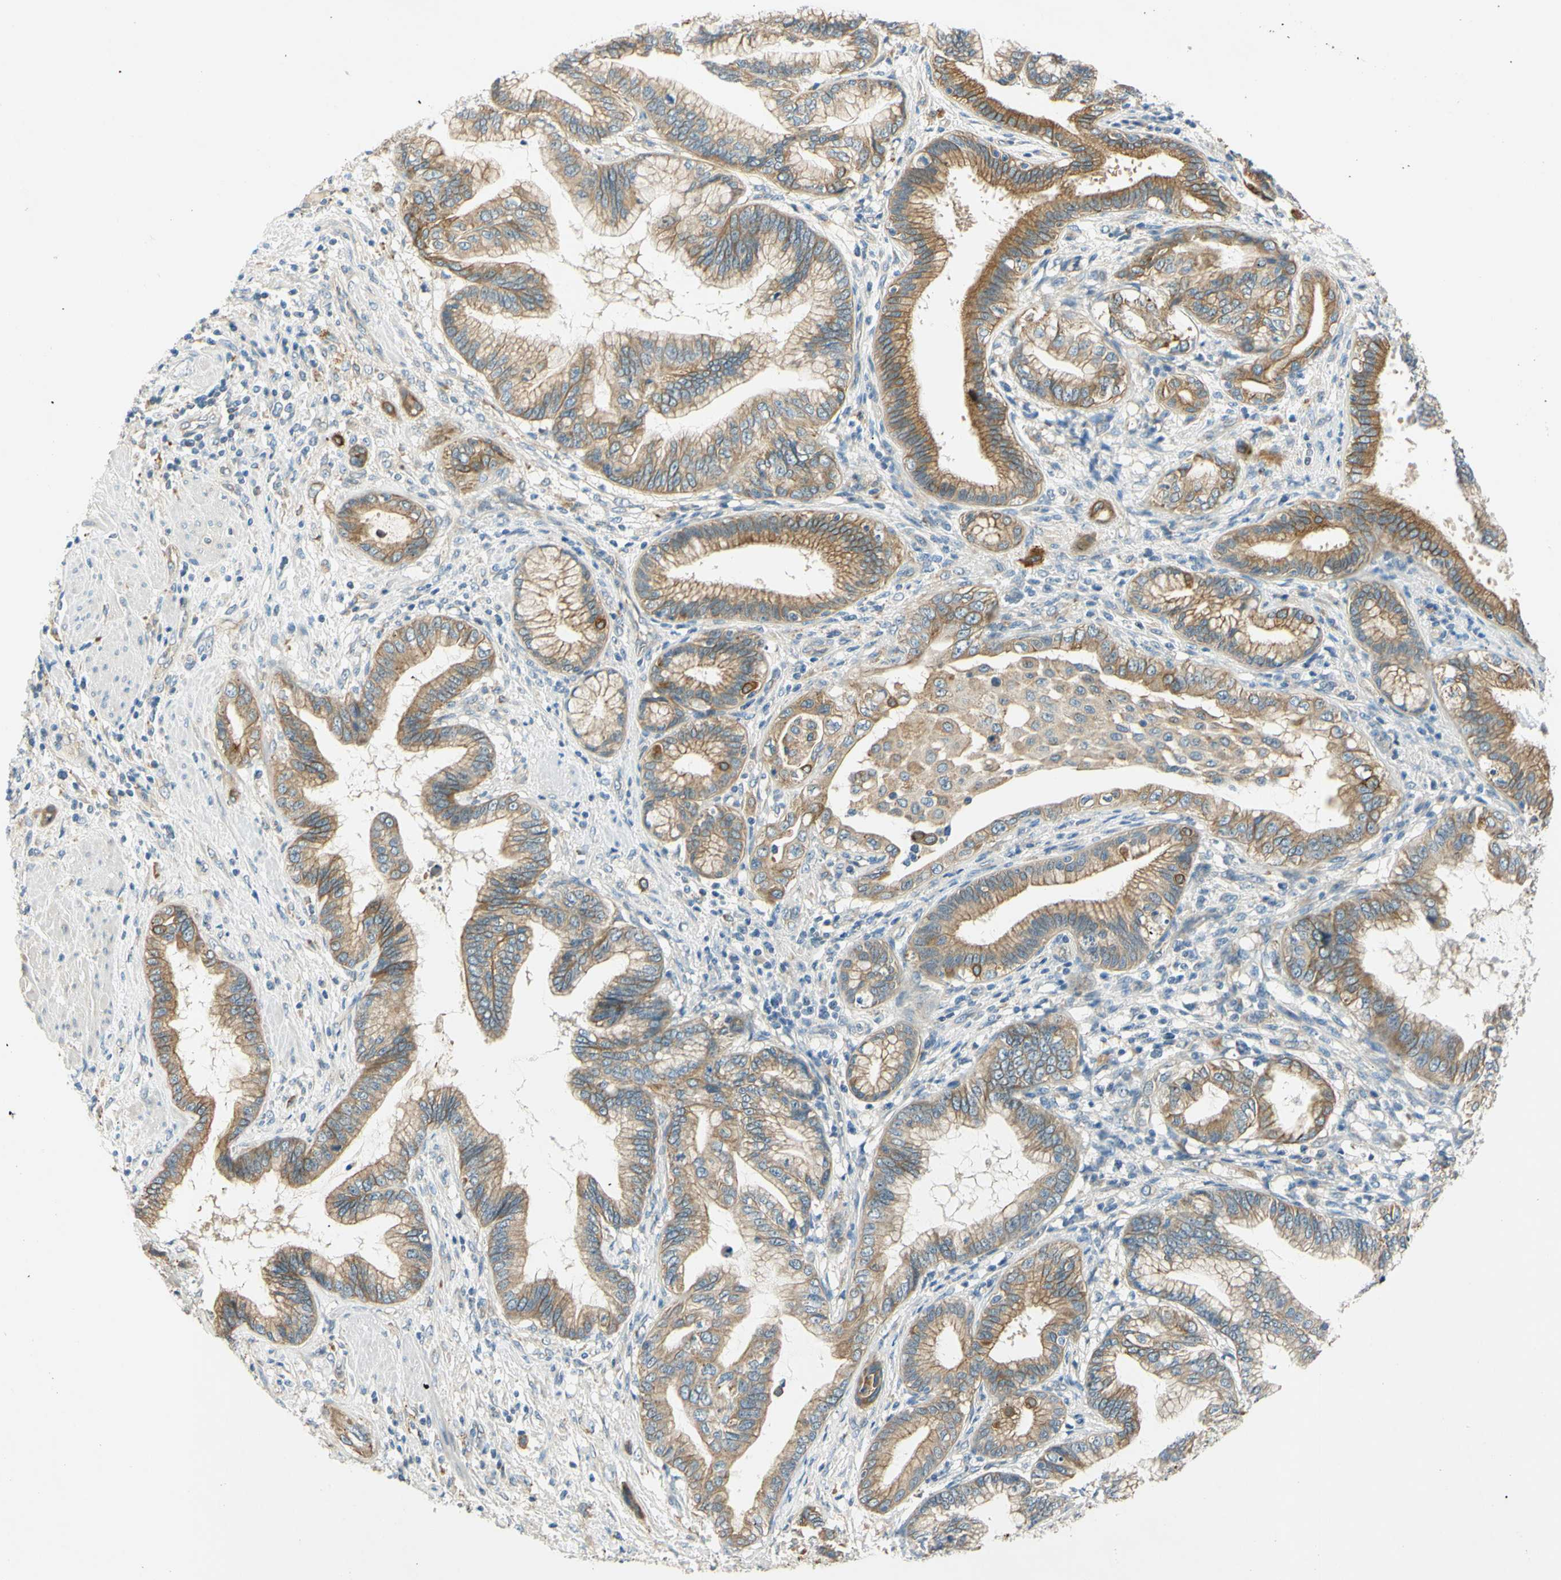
{"staining": {"intensity": "moderate", "quantity": ">75%", "location": "cytoplasmic/membranous"}, "tissue": "pancreatic cancer", "cell_type": "Tumor cells", "image_type": "cancer", "snomed": [{"axis": "morphology", "description": "Adenocarcinoma, NOS"}, {"axis": "topography", "description": "Pancreas"}], "caption": "High-magnification brightfield microscopy of adenocarcinoma (pancreatic) stained with DAB (brown) and counterstained with hematoxylin (blue). tumor cells exhibit moderate cytoplasmic/membranous expression is seen in about>75% of cells.", "gene": "LAMA3", "patient": {"sex": "female", "age": 64}}